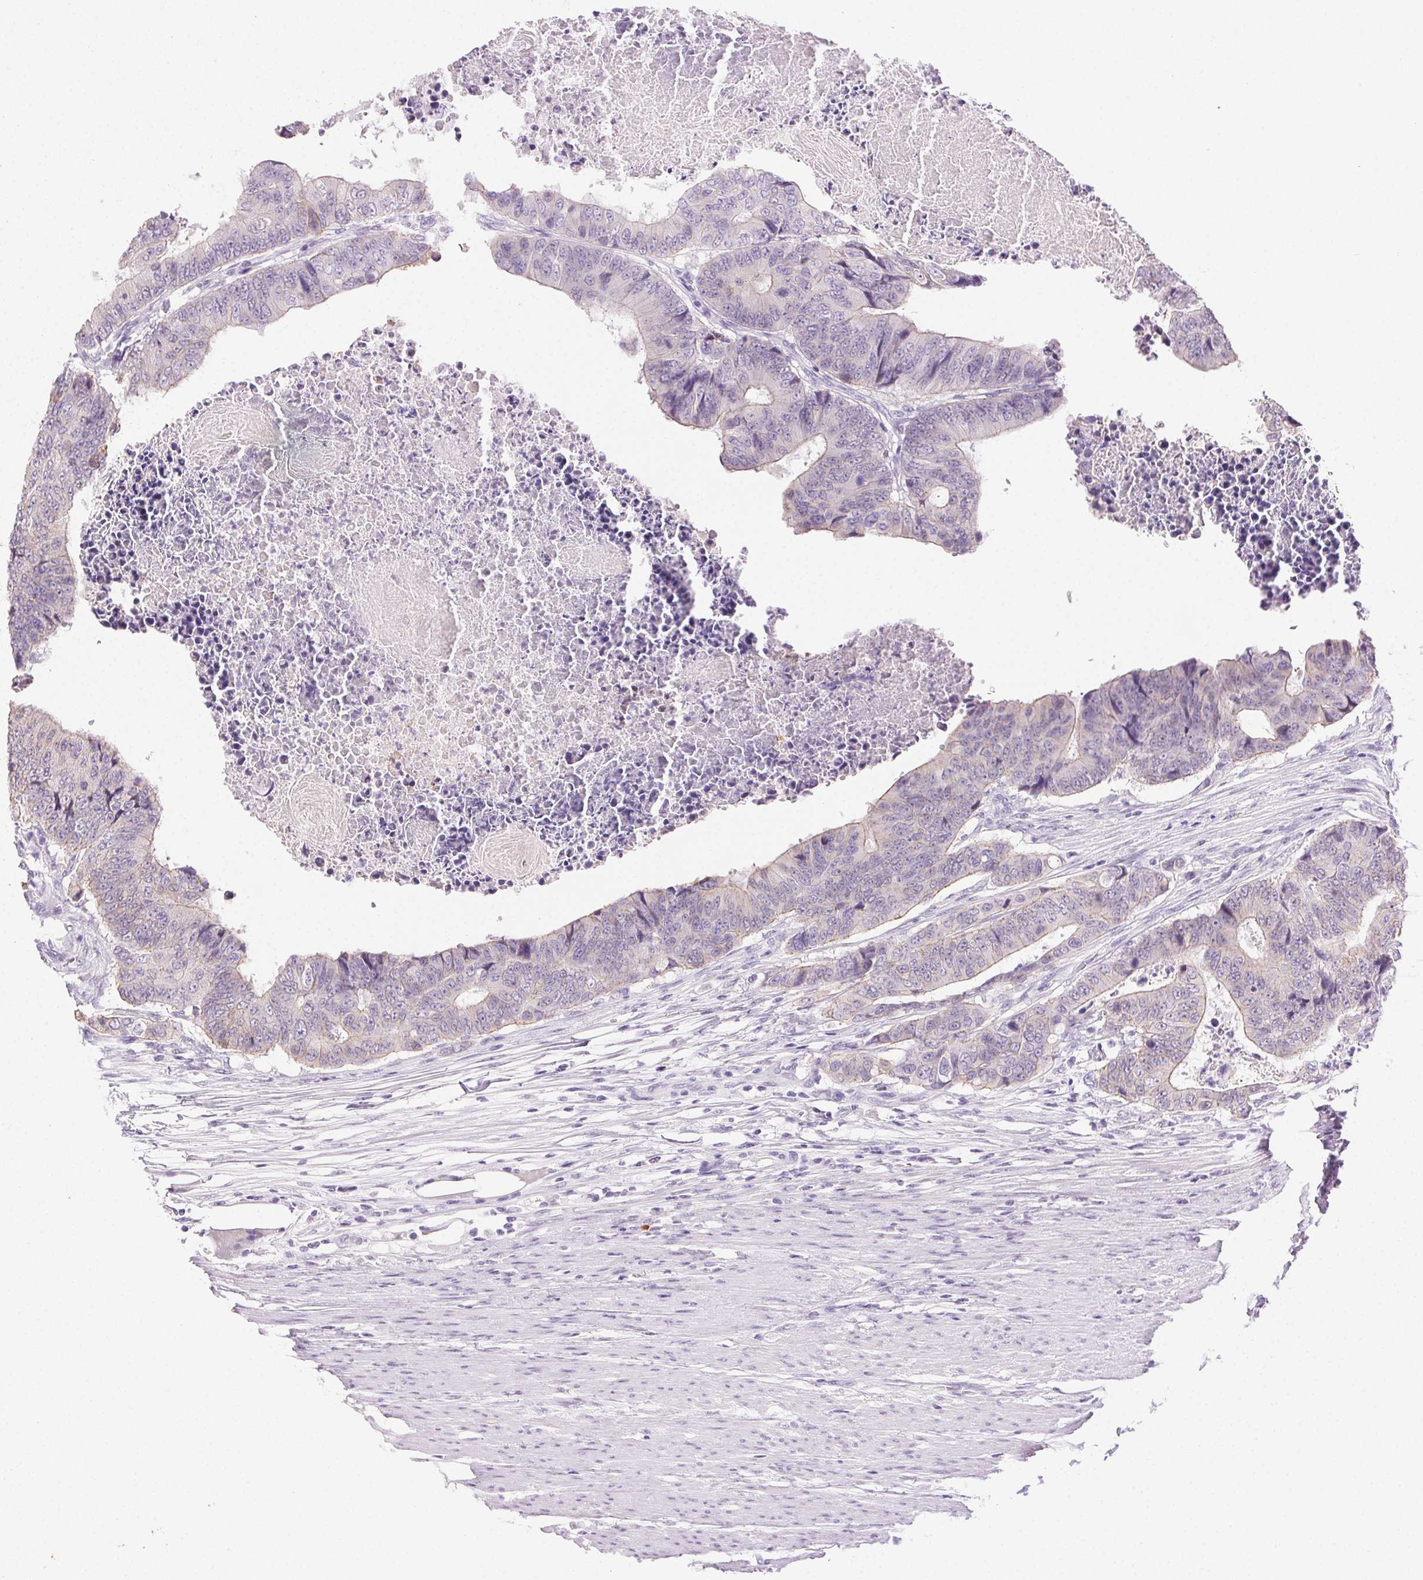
{"staining": {"intensity": "weak", "quantity": "<25%", "location": "cytoplasmic/membranous"}, "tissue": "colorectal cancer", "cell_type": "Tumor cells", "image_type": "cancer", "snomed": [{"axis": "morphology", "description": "Adenocarcinoma, NOS"}, {"axis": "topography", "description": "Colon"}], "caption": "There is no significant positivity in tumor cells of colorectal adenocarcinoma.", "gene": "CLDN10", "patient": {"sex": "female", "age": 48}}